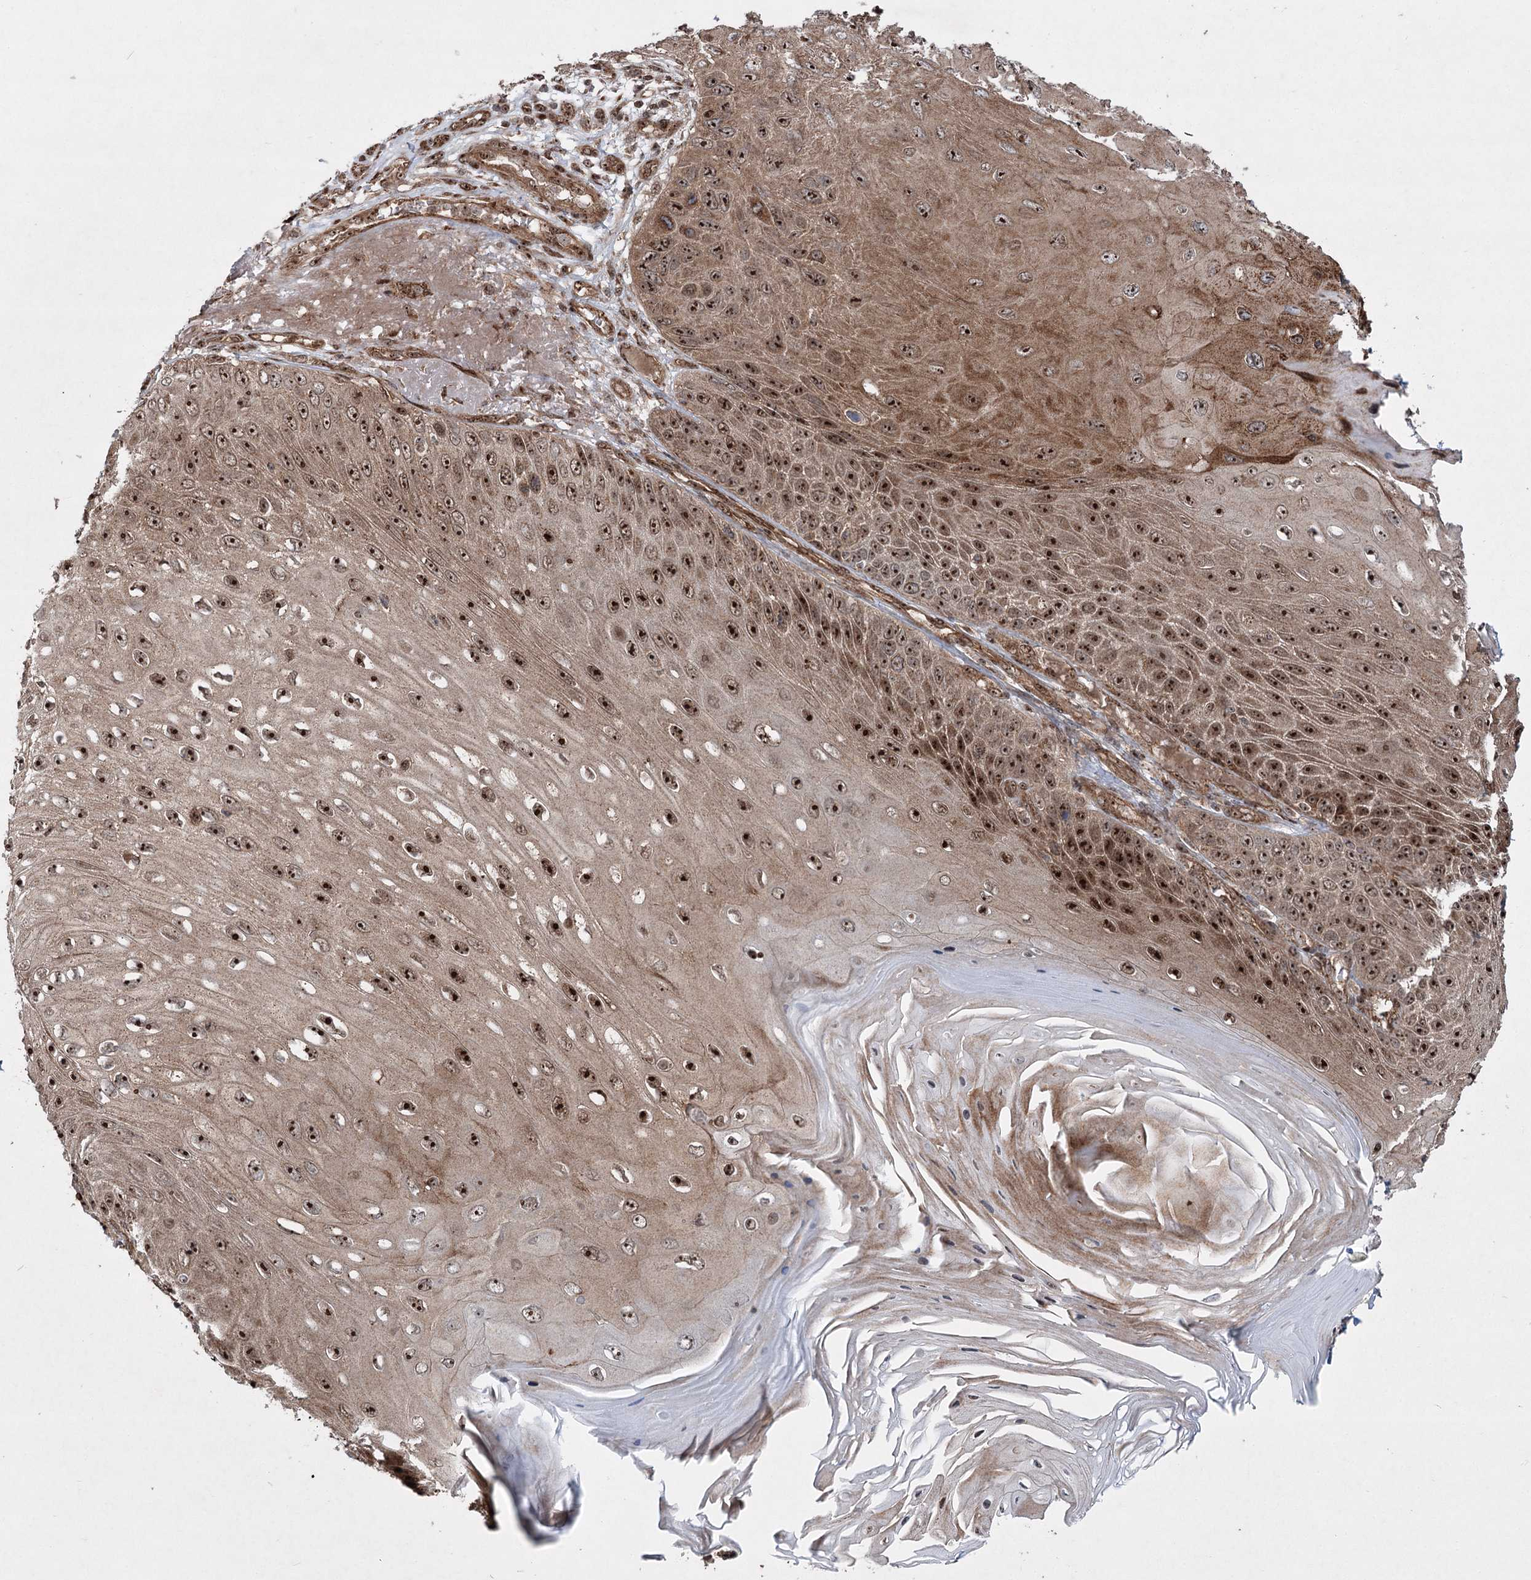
{"staining": {"intensity": "strong", "quantity": ">75%", "location": "cytoplasmic/membranous,nuclear"}, "tissue": "skin cancer", "cell_type": "Tumor cells", "image_type": "cancer", "snomed": [{"axis": "morphology", "description": "Squamous cell carcinoma, NOS"}, {"axis": "topography", "description": "Skin"}], "caption": "A high amount of strong cytoplasmic/membranous and nuclear expression is appreciated in about >75% of tumor cells in squamous cell carcinoma (skin) tissue. The staining was performed using DAB, with brown indicating positive protein expression. Nuclei are stained blue with hematoxylin.", "gene": "SERINC5", "patient": {"sex": "female", "age": 88}}